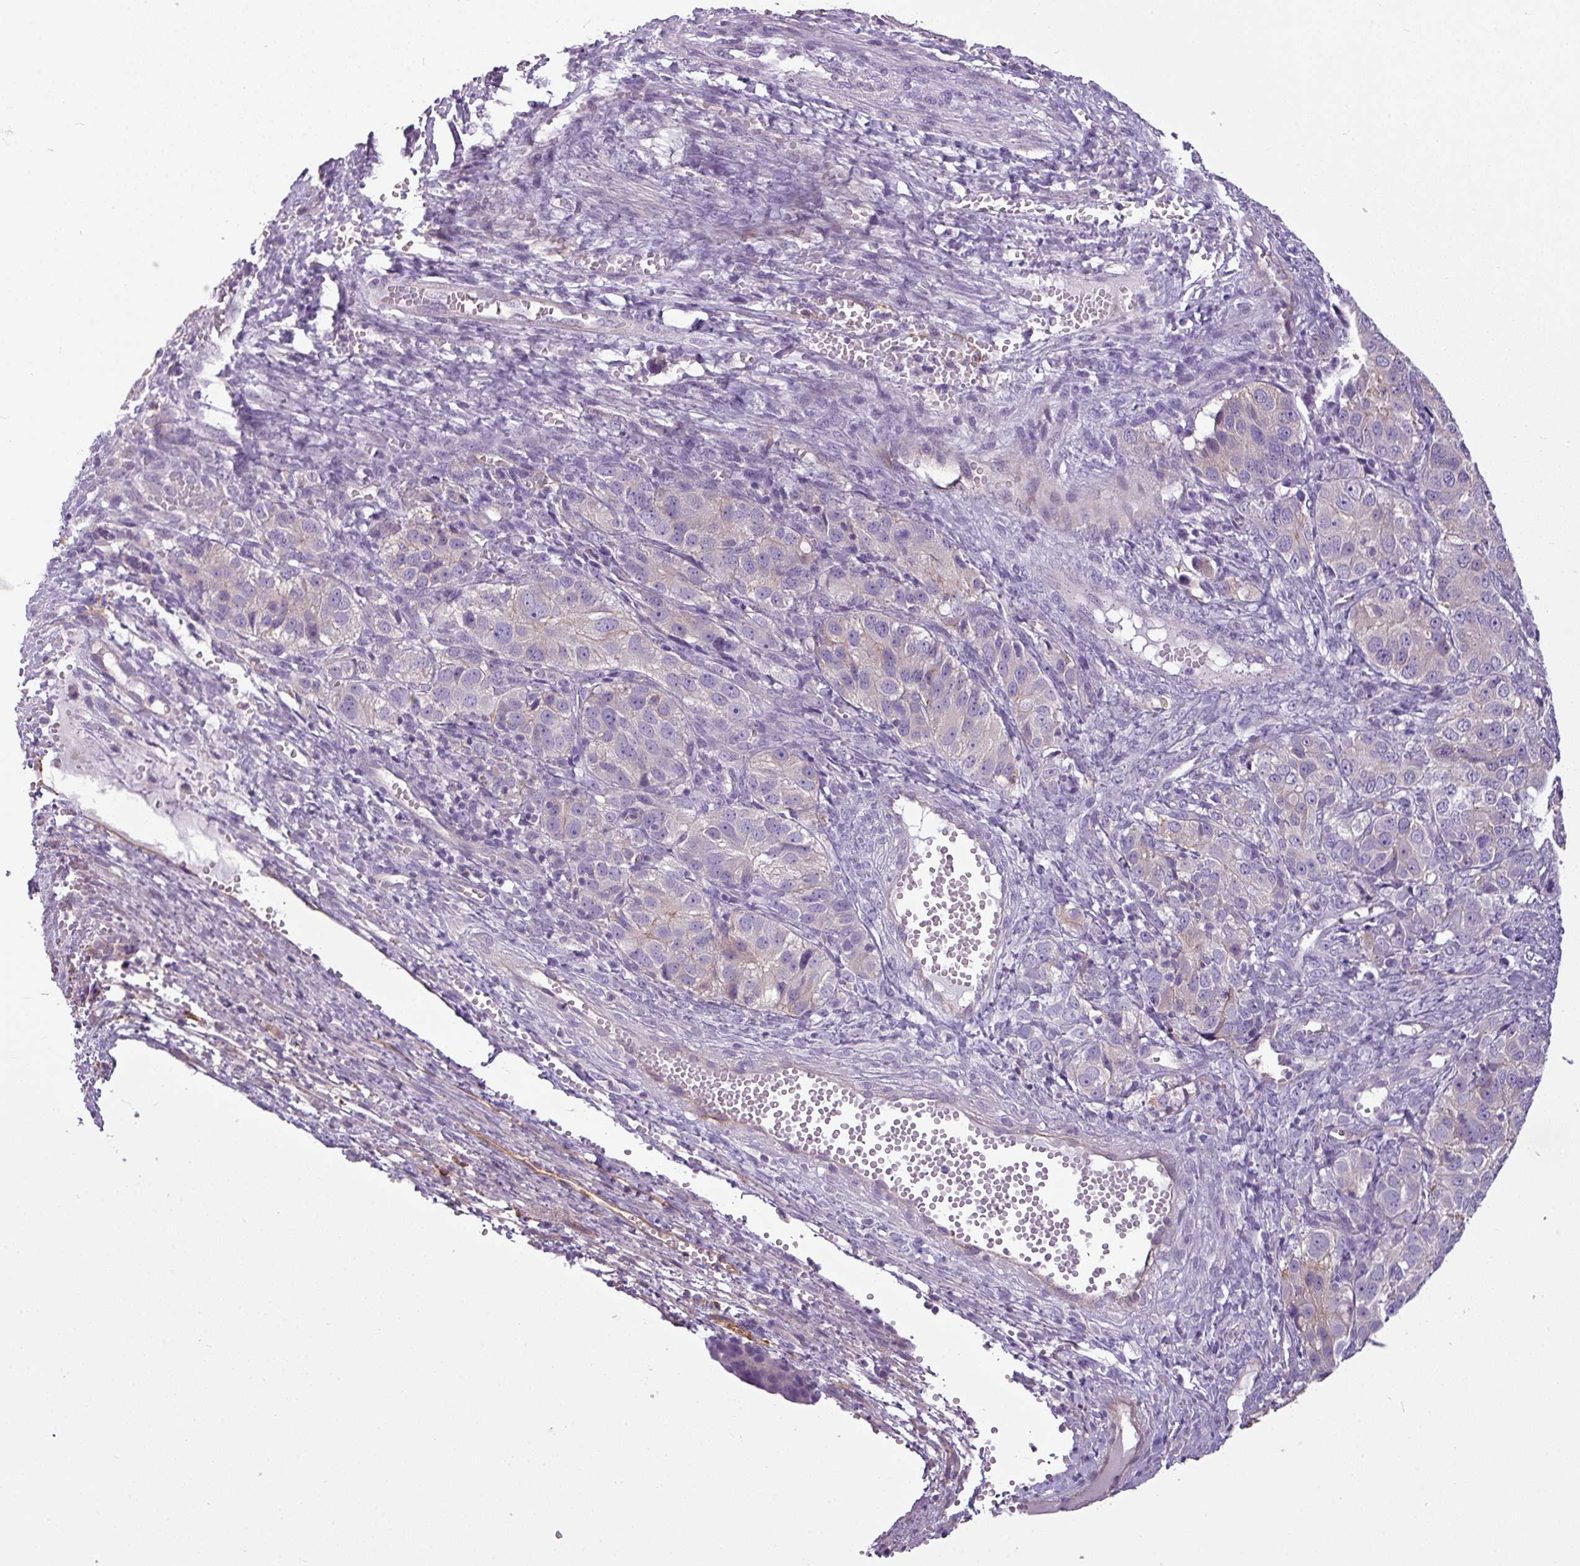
{"staining": {"intensity": "negative", "quantity": "none", "location": "none"}, "tissue": "ovarian cancer", "cell_type": "Tumor cells", "image_type": "cancer", "snomed": [{"axis": "morphology", "description": "Carcinoma, endometroid"}, {"axis": "topography", "description": "Ovary"}], "caption": "This is an immunohistochemistry (IHC) histopathology image of endometroid carcinoma (ovarian). There is no expression in tumor cells.", "gene": "TMEM178B", "patient": {"sex": "female", "age": 51}}